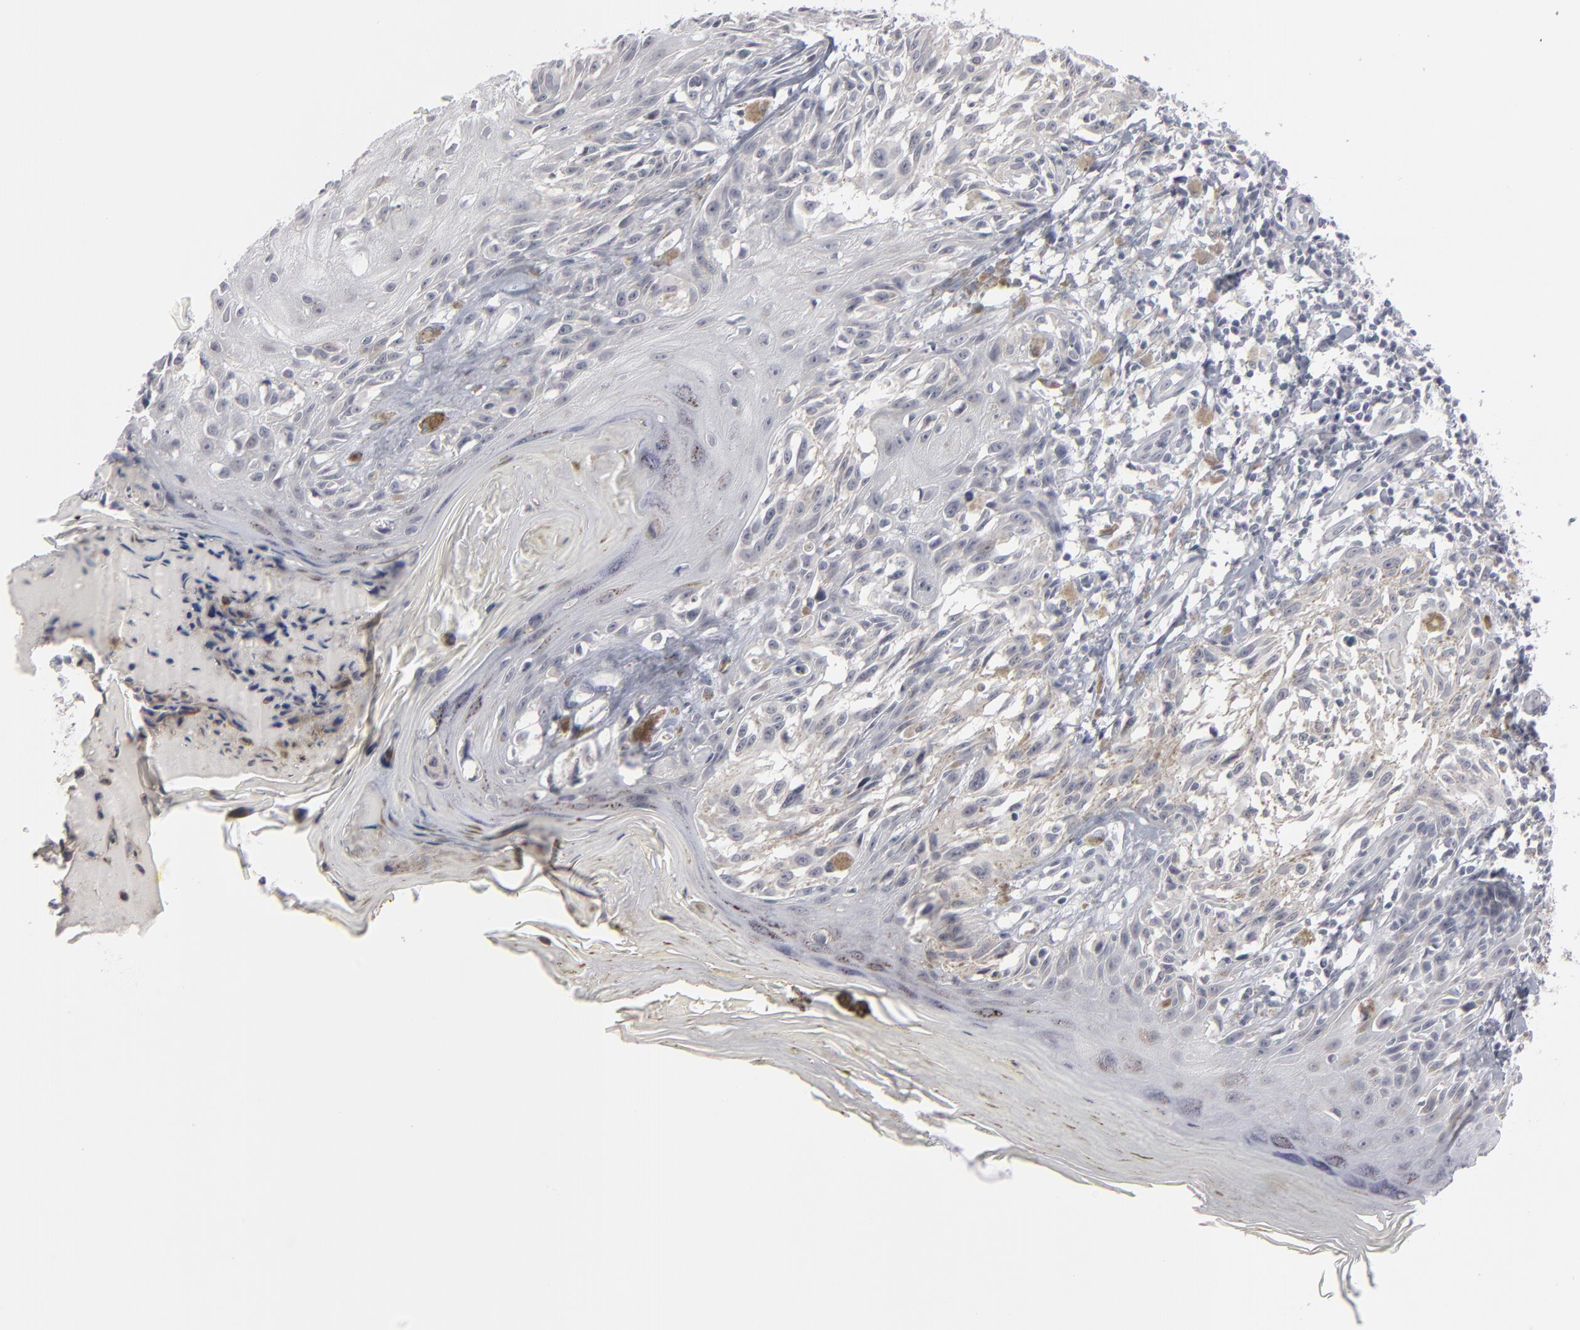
{"staining": {"intensity": "negative", "quantity": "none", "location": "none"}, "tissue": "melanoma", "cell_type": "Tumor cells", "image_type": "cancer", "snomed": [{"axis": "morphology", "description": "Malignant melanoma, NOS"}, {"axis": "topography", "description": "Skin"}], "caption": "Tumor cells are negative for brown protein staining in malignant melanoma.", "gene": "KIAA1210", "patient": {"sex": "female", "age": 77}}